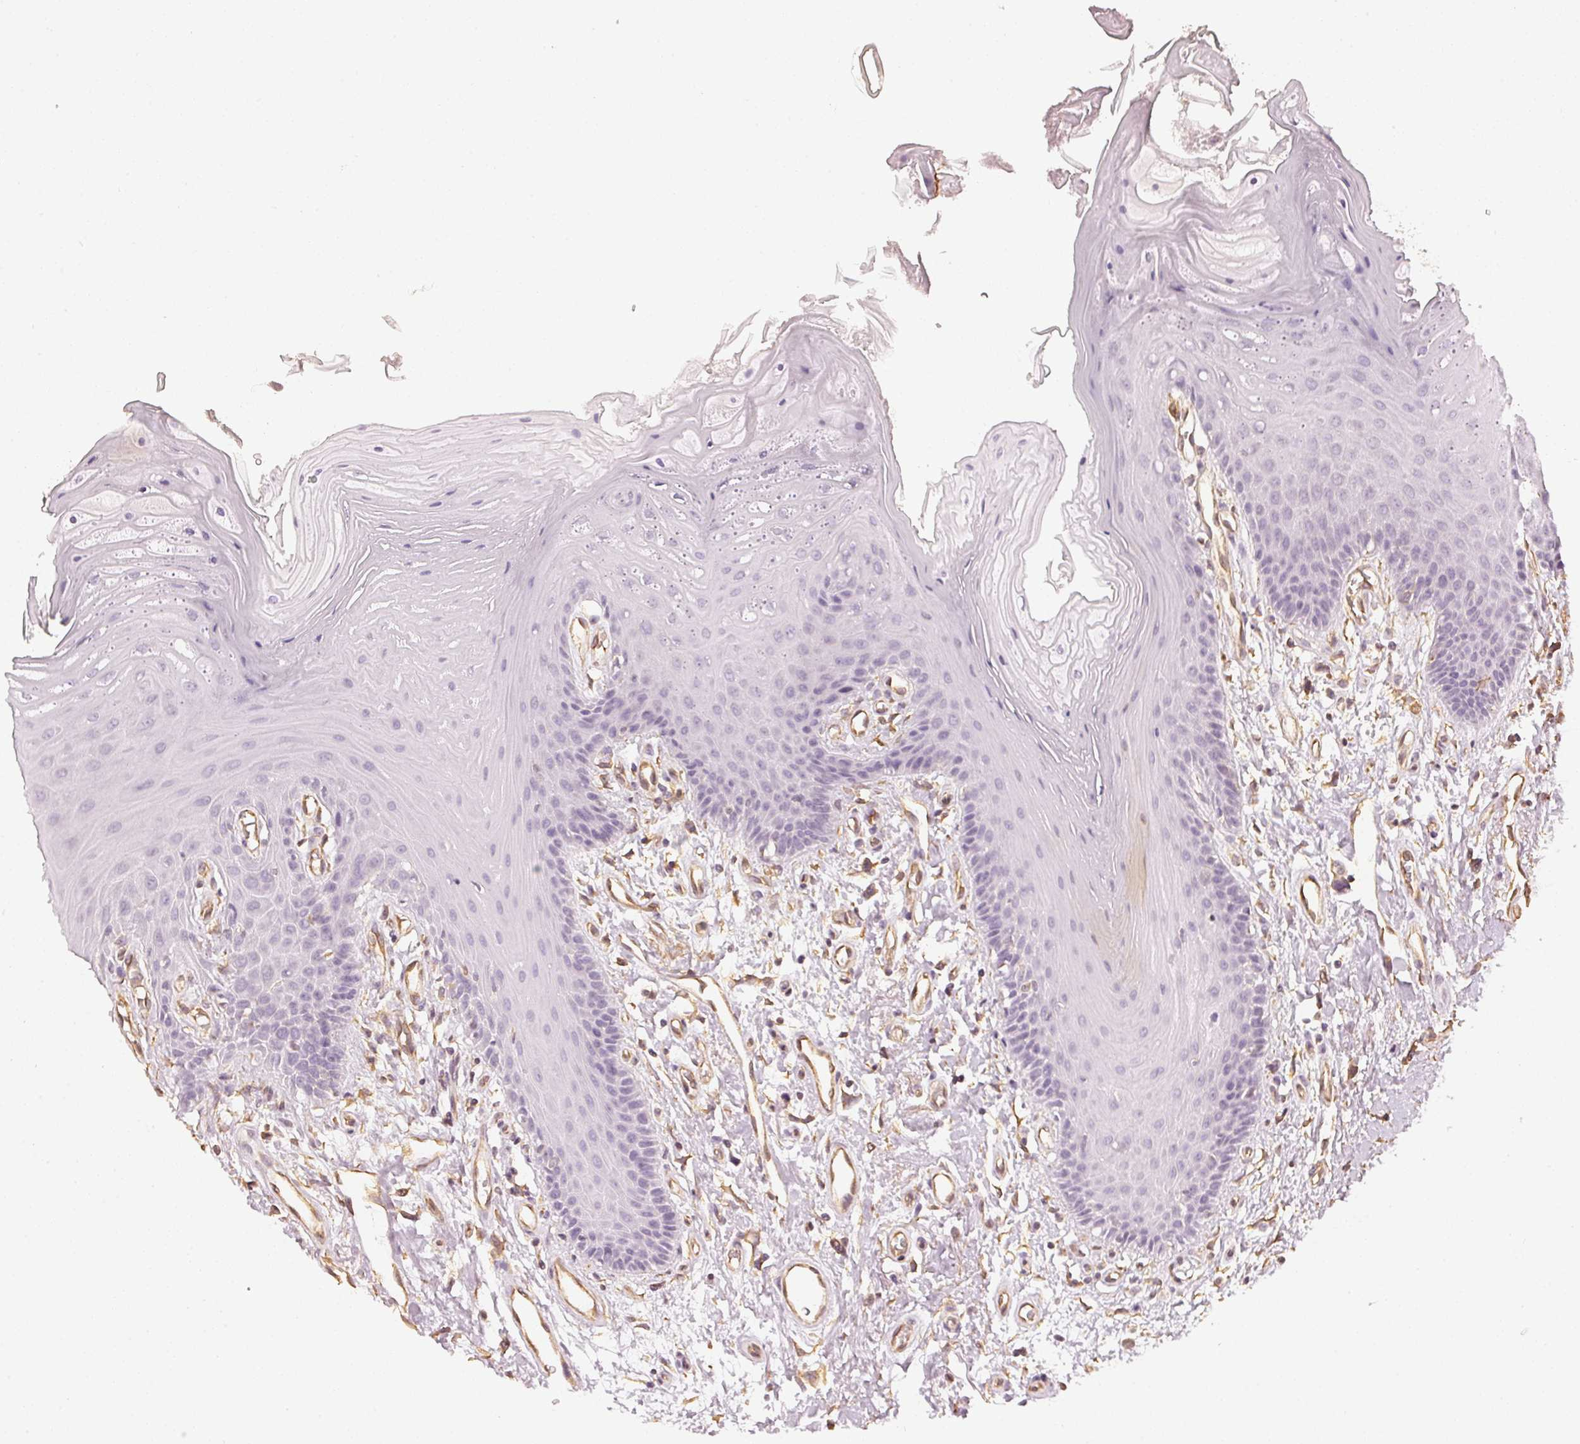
{"staining": {"intensity": "negative", "quantity": "none", "location": "none"}, "tissue": "oral mucosa", "cell_type": "Squamous epithelial cells", "image_type": "normal", "snomed": [{"axis": "morphology", "description": "Normal tissue, NOS"}, {"axis": "morphology", "description": "Normal morphology"}, {"axis": "topography", "description": "Oral tissue"}], "caption": "Immunohistochemistry image of benign human oral mucosa stained for a protein (brown), which displays no positivity in squamous epithelial cells. The staining was performed using DAB (3,3'-diaminobenzidine) to visualize the protein expression in brown, while the nuclei were stained in blue with hematoxylin (Magnification: 20x).", "gene": "APLP1", "patient": {"sex": "female", "age": 76}}